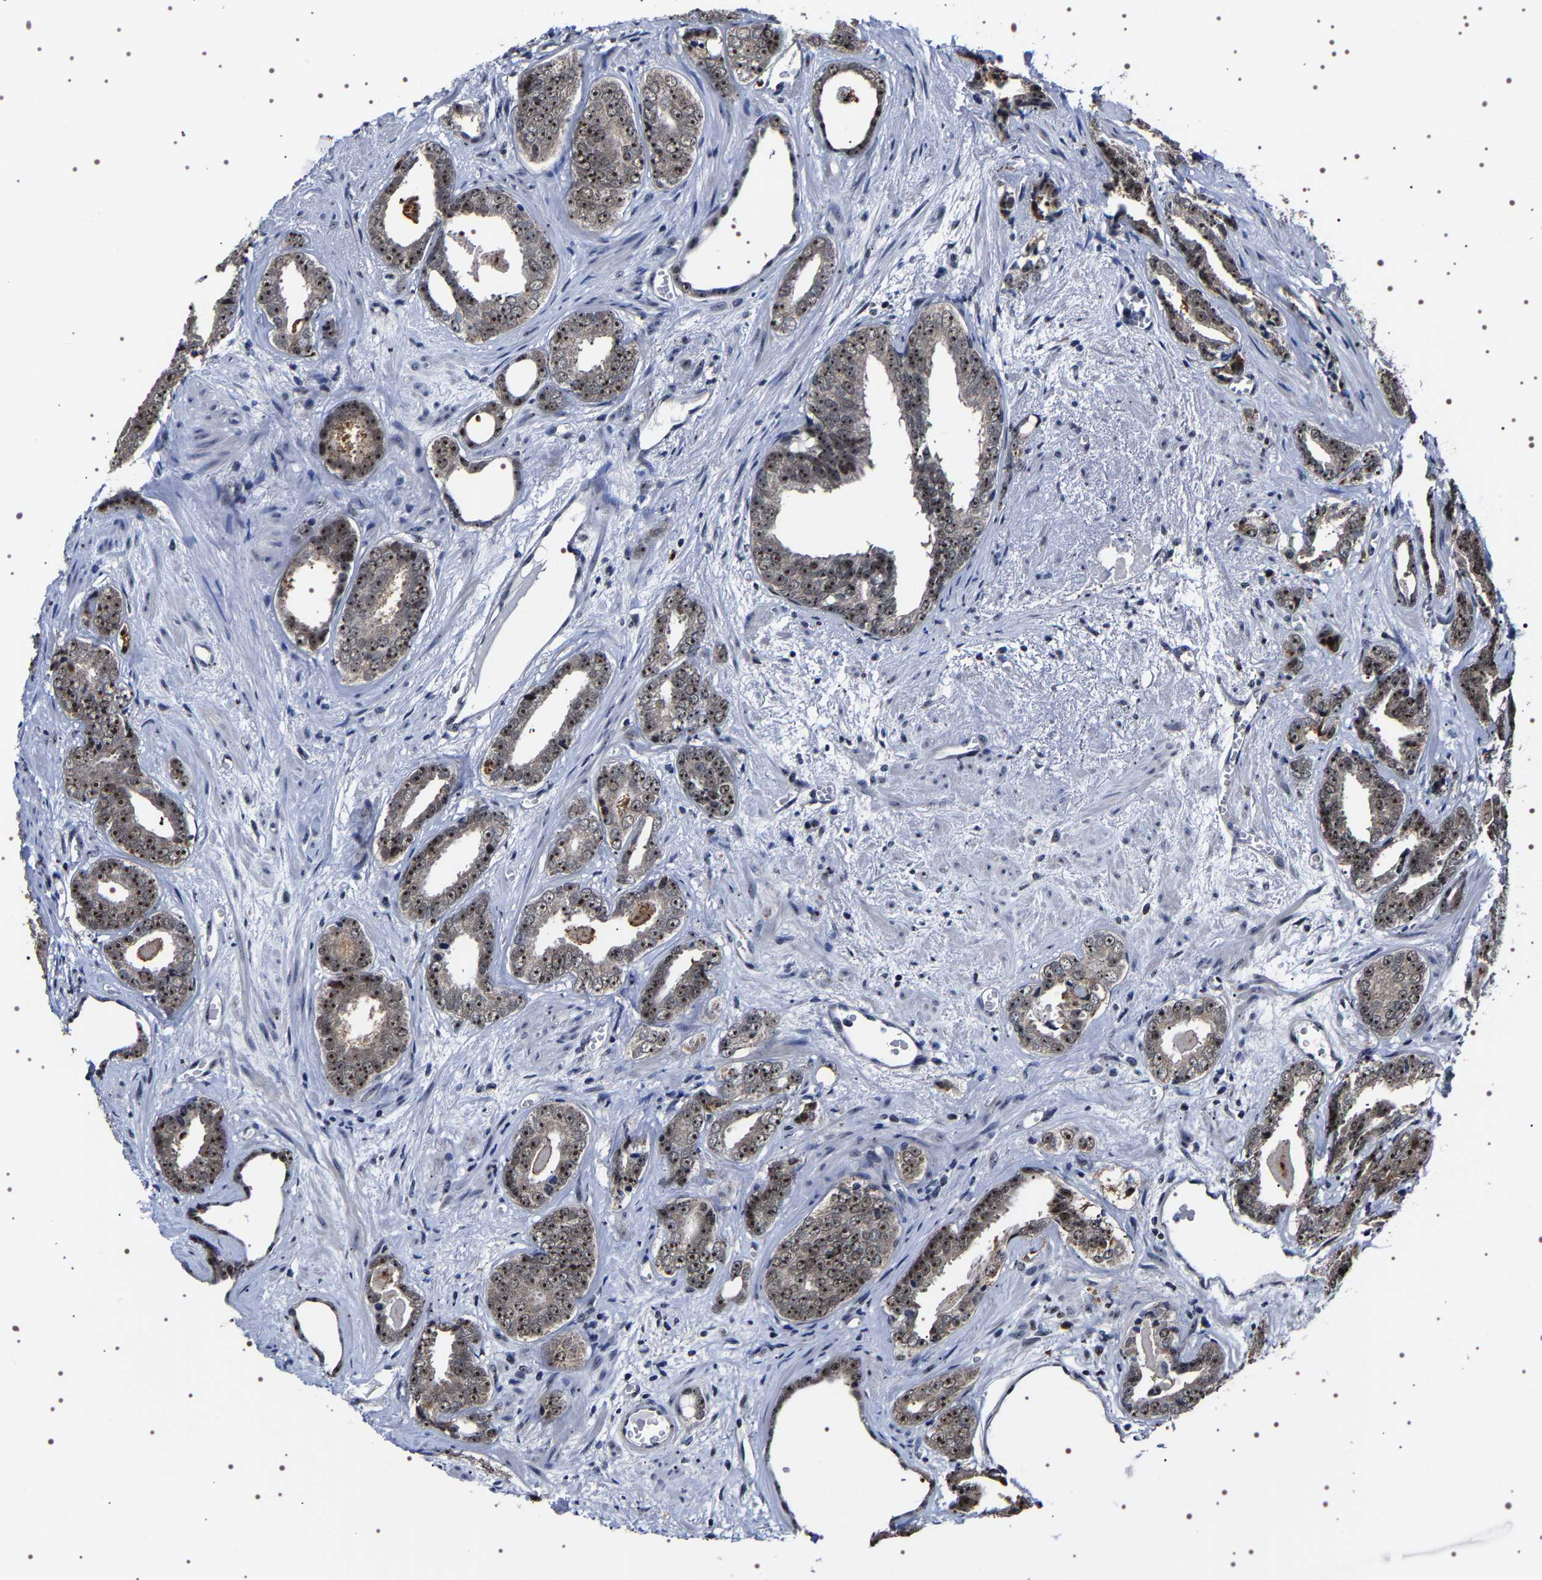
{"staining": {"intensity": "moderate", "quantity": ">75%", "location": "nuclear"}, "tissue": "prostate cancer", "cell_type": "Tumor cells", "image_type": "cancer", "snomed": [{"axis": "morphology", "description": "Adenocarcinoma, Medium grade"}, {"axis": "topography", "description": "Prostate"}], "caption": "Protein expression analysis of prostate cancer (medium-grade adenocarcinoma) reveals moderate nuclear expression in approximately >75% of tumor cells. (IHC, brightfield microscopy, high magnification).", "gene": "GNL3", "patient": {"sex": "male", "age": 79}}